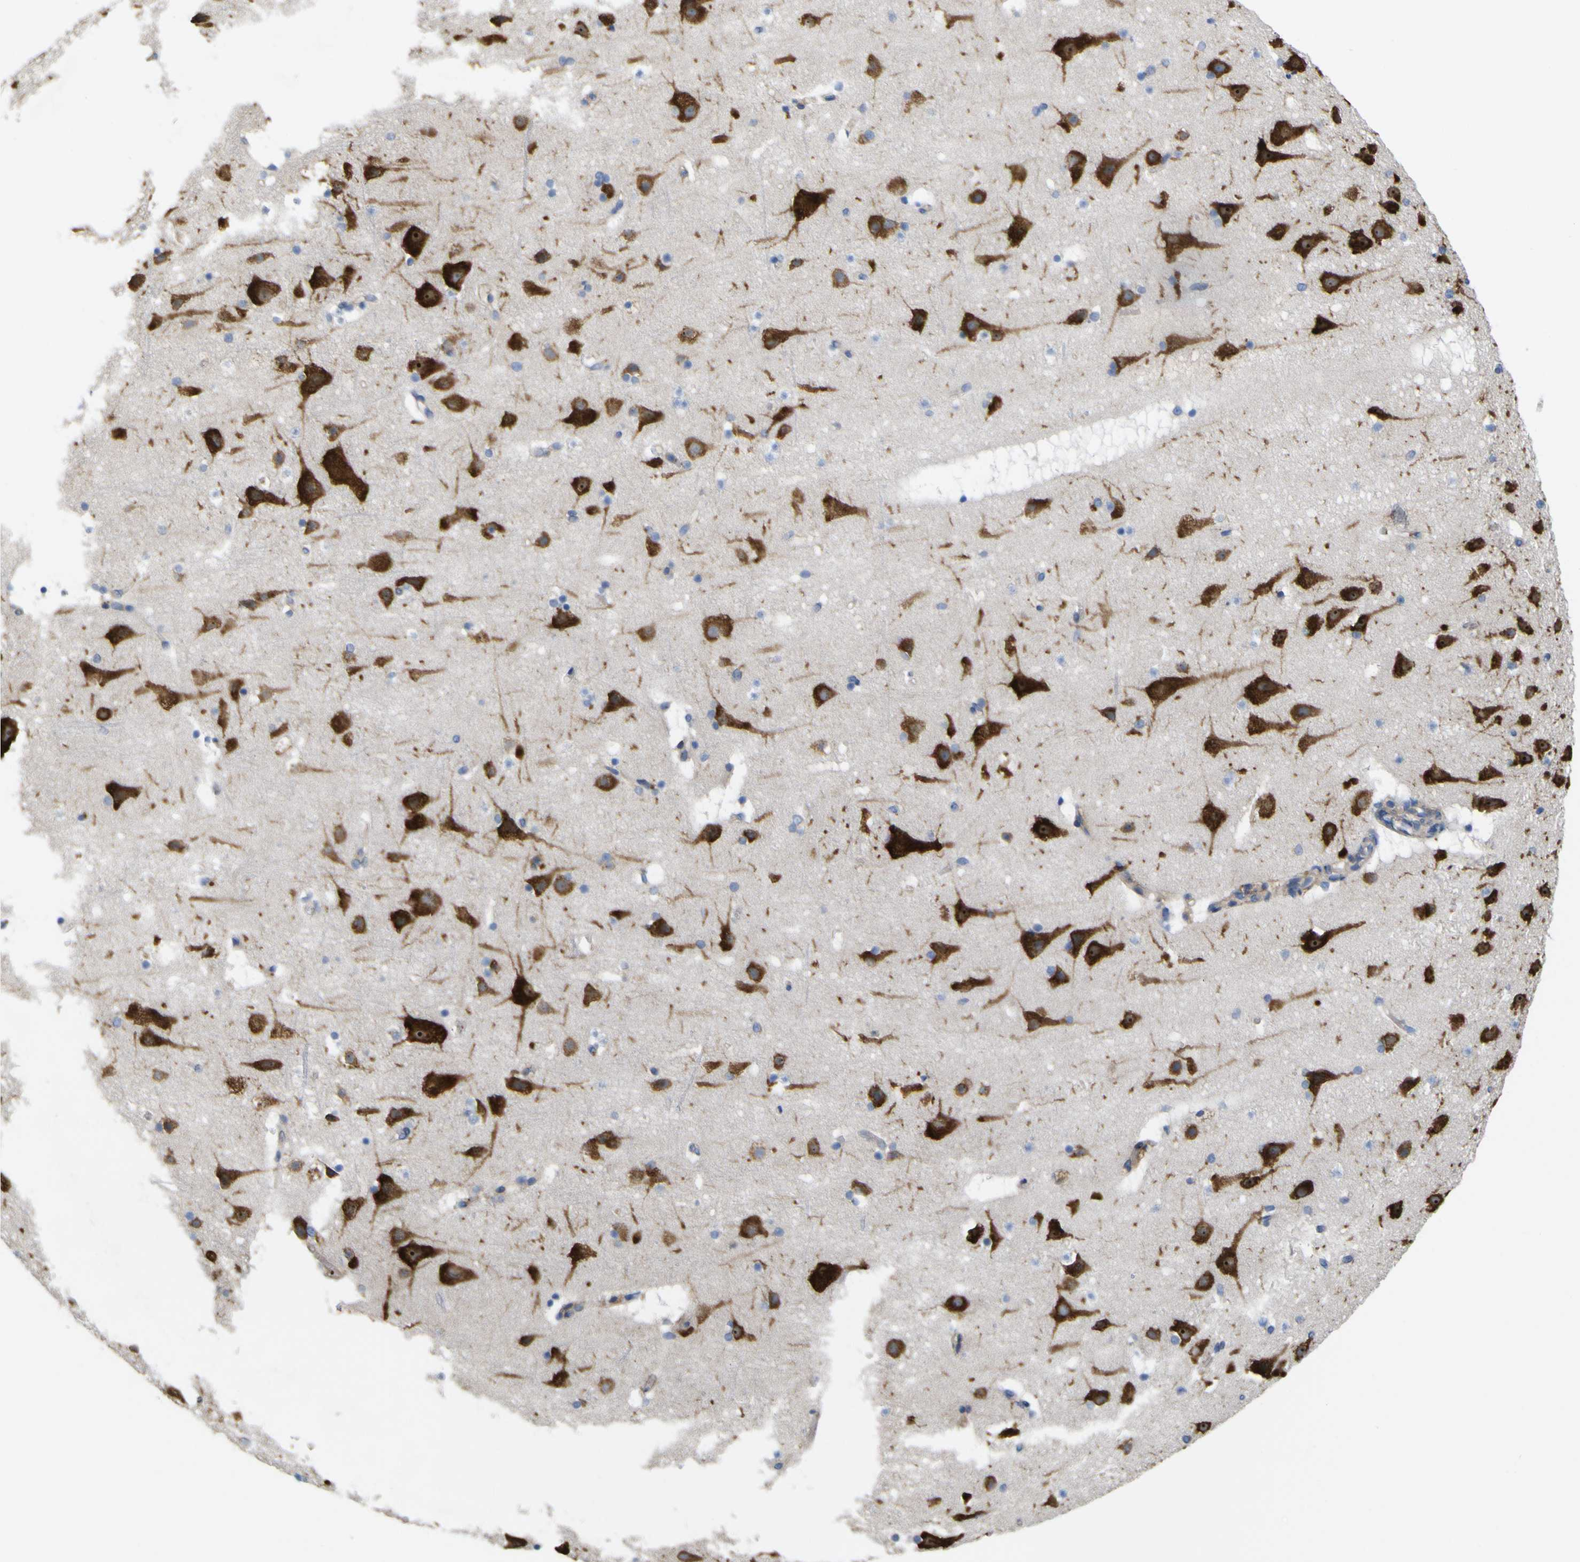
{"staining": {"intensity": "negative", "quantity": "none", "location": "none"}, "tissue": "cerebral cortex", "cell_type": "Endothelial cells", "image_type": "normal", "snomed": [{"axis": "morphology", "description": "Normal tissue, NOS"}, {"axis": "topography", "description": "Cerebral cortex"}], "caption": "Endothelial cells show no significant expression in unremarkable cerebral cortex. Nuclei are stained in blue.", "gene": "MYEOV", "patient": {"sex": "male", "age": 45}}